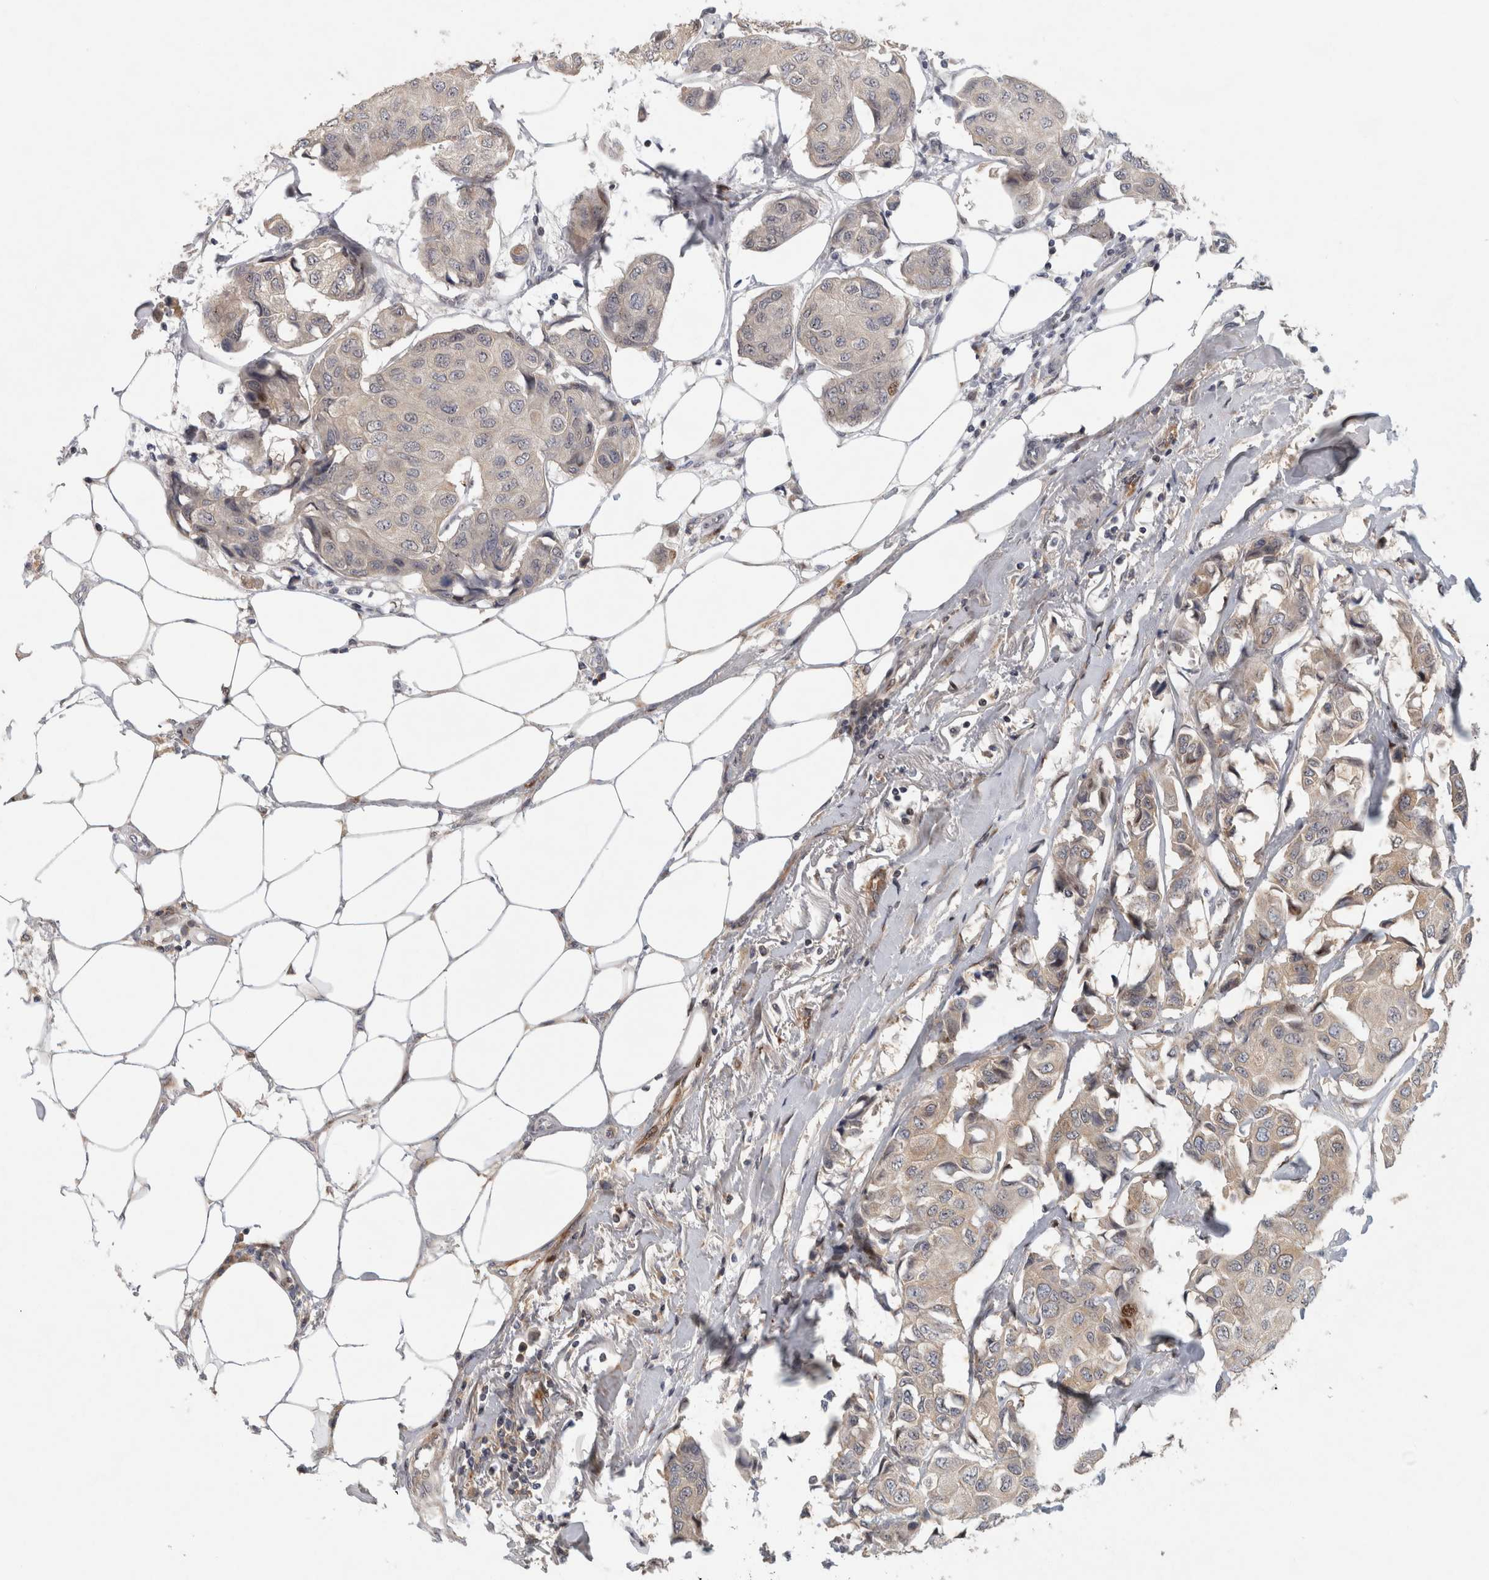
{"staining": {"intensity": "negative", "quantity": "none", "location": "none"}, "tissue": "breast cancer", "cell_type": "Tumor cells", "image_type": "cancer", "snomed": [{"axis": "morphology", "description": "Duct carcinoma"}, {"axis": "topography", "description": "Breast"}], "caption": "DAB immunohistochemical staining of breast invasive ductal carcinoma displays no significant positivity in tumor cells. (IHC, brightfield microscopy, high magnification).", "gene": "RBM48", "patient": {"sex": "female", "age": 80}}